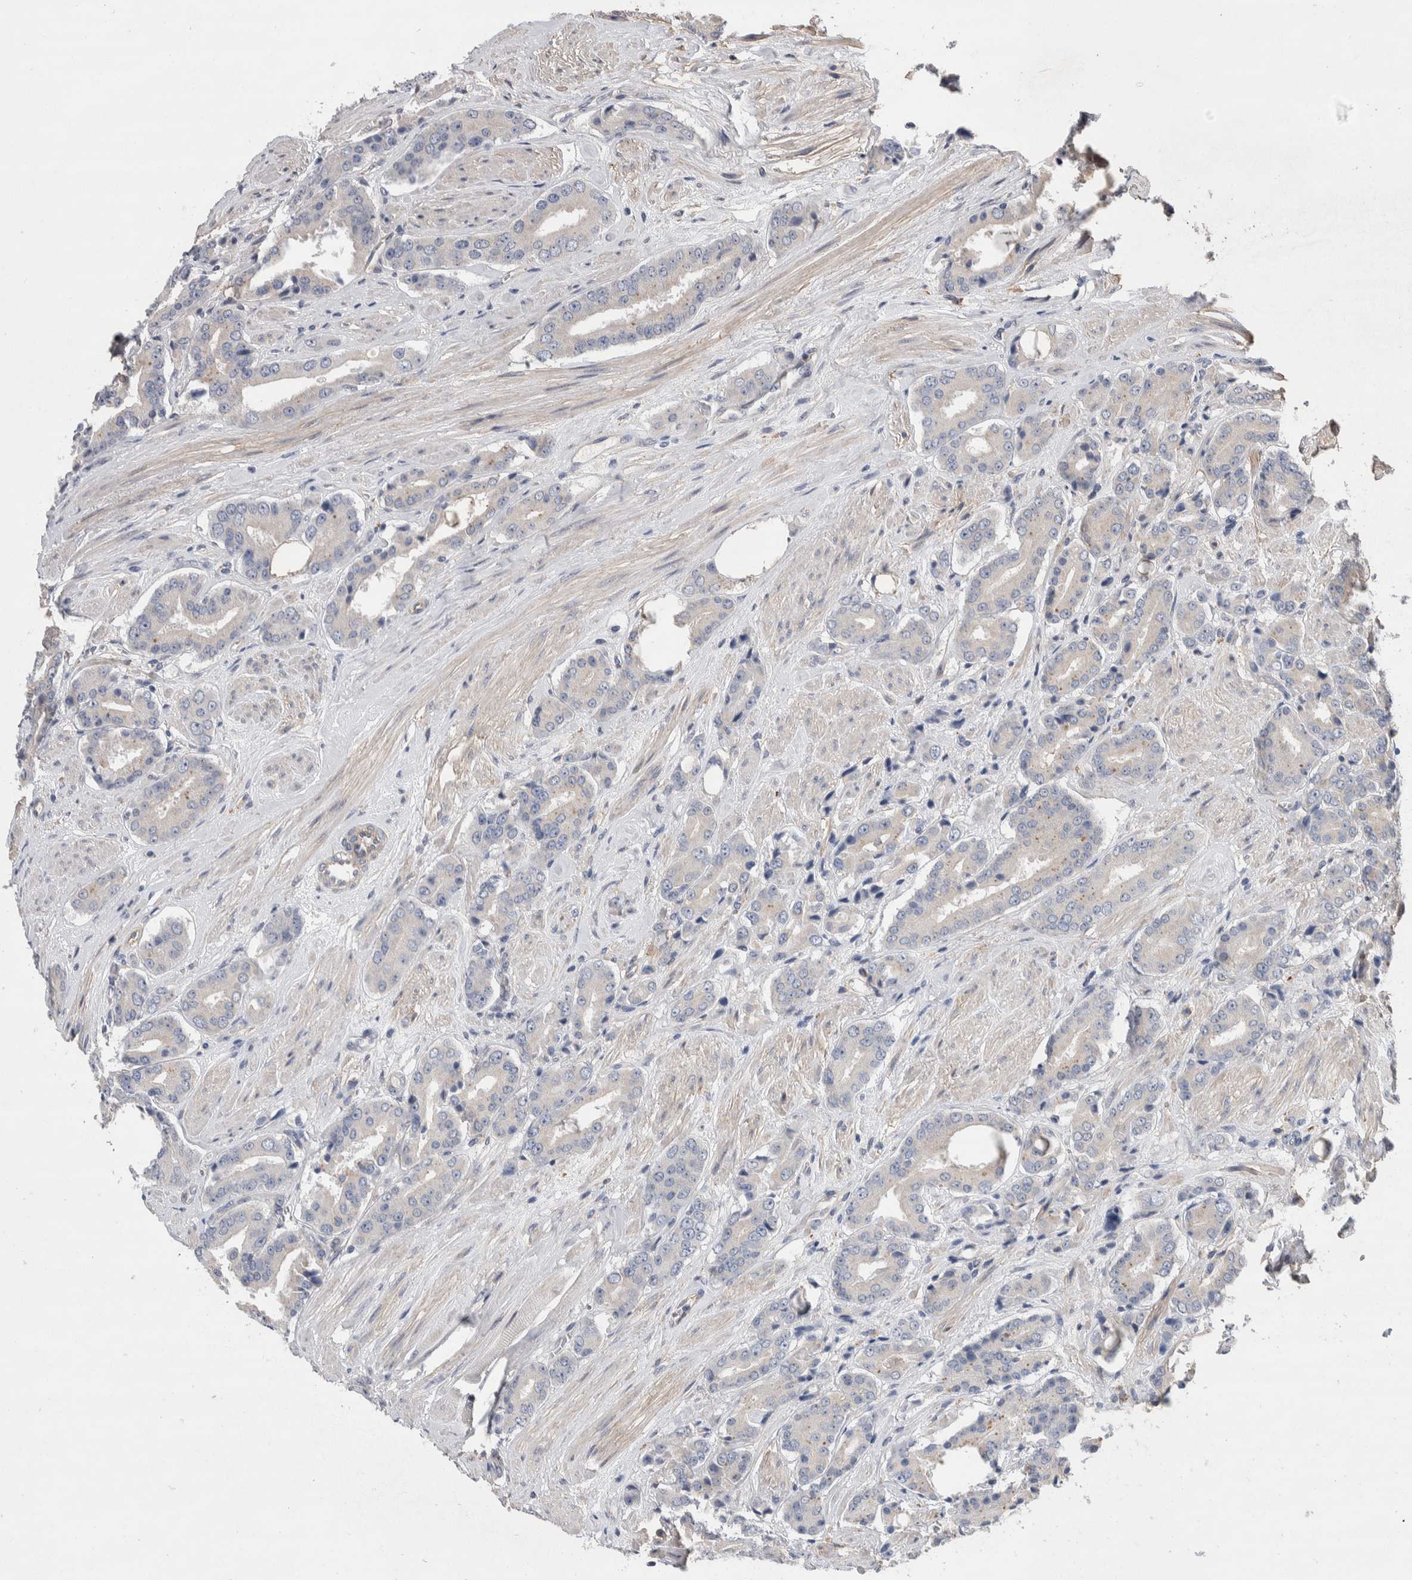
{"staining": {"intensity": "negative", "quantity": "none", "location": "none"}, "tissue": "prostate cancer", "cell_type": "Tumor cells", "image_type": "cancer", "snomed": [{"axis": "morphology", "description": "Adenocarcinoma, High grade"}, {"axis": "topography", "description": "Prostate"}], "caption": "Immunohistochemistry histopathology image of prostate high-grade adenocarcinoma stained for a protein (brown), which exhibits no positivity in tumor cells.", "gene": "GCNA", "patient": {"sex": "male", "age": 71}}